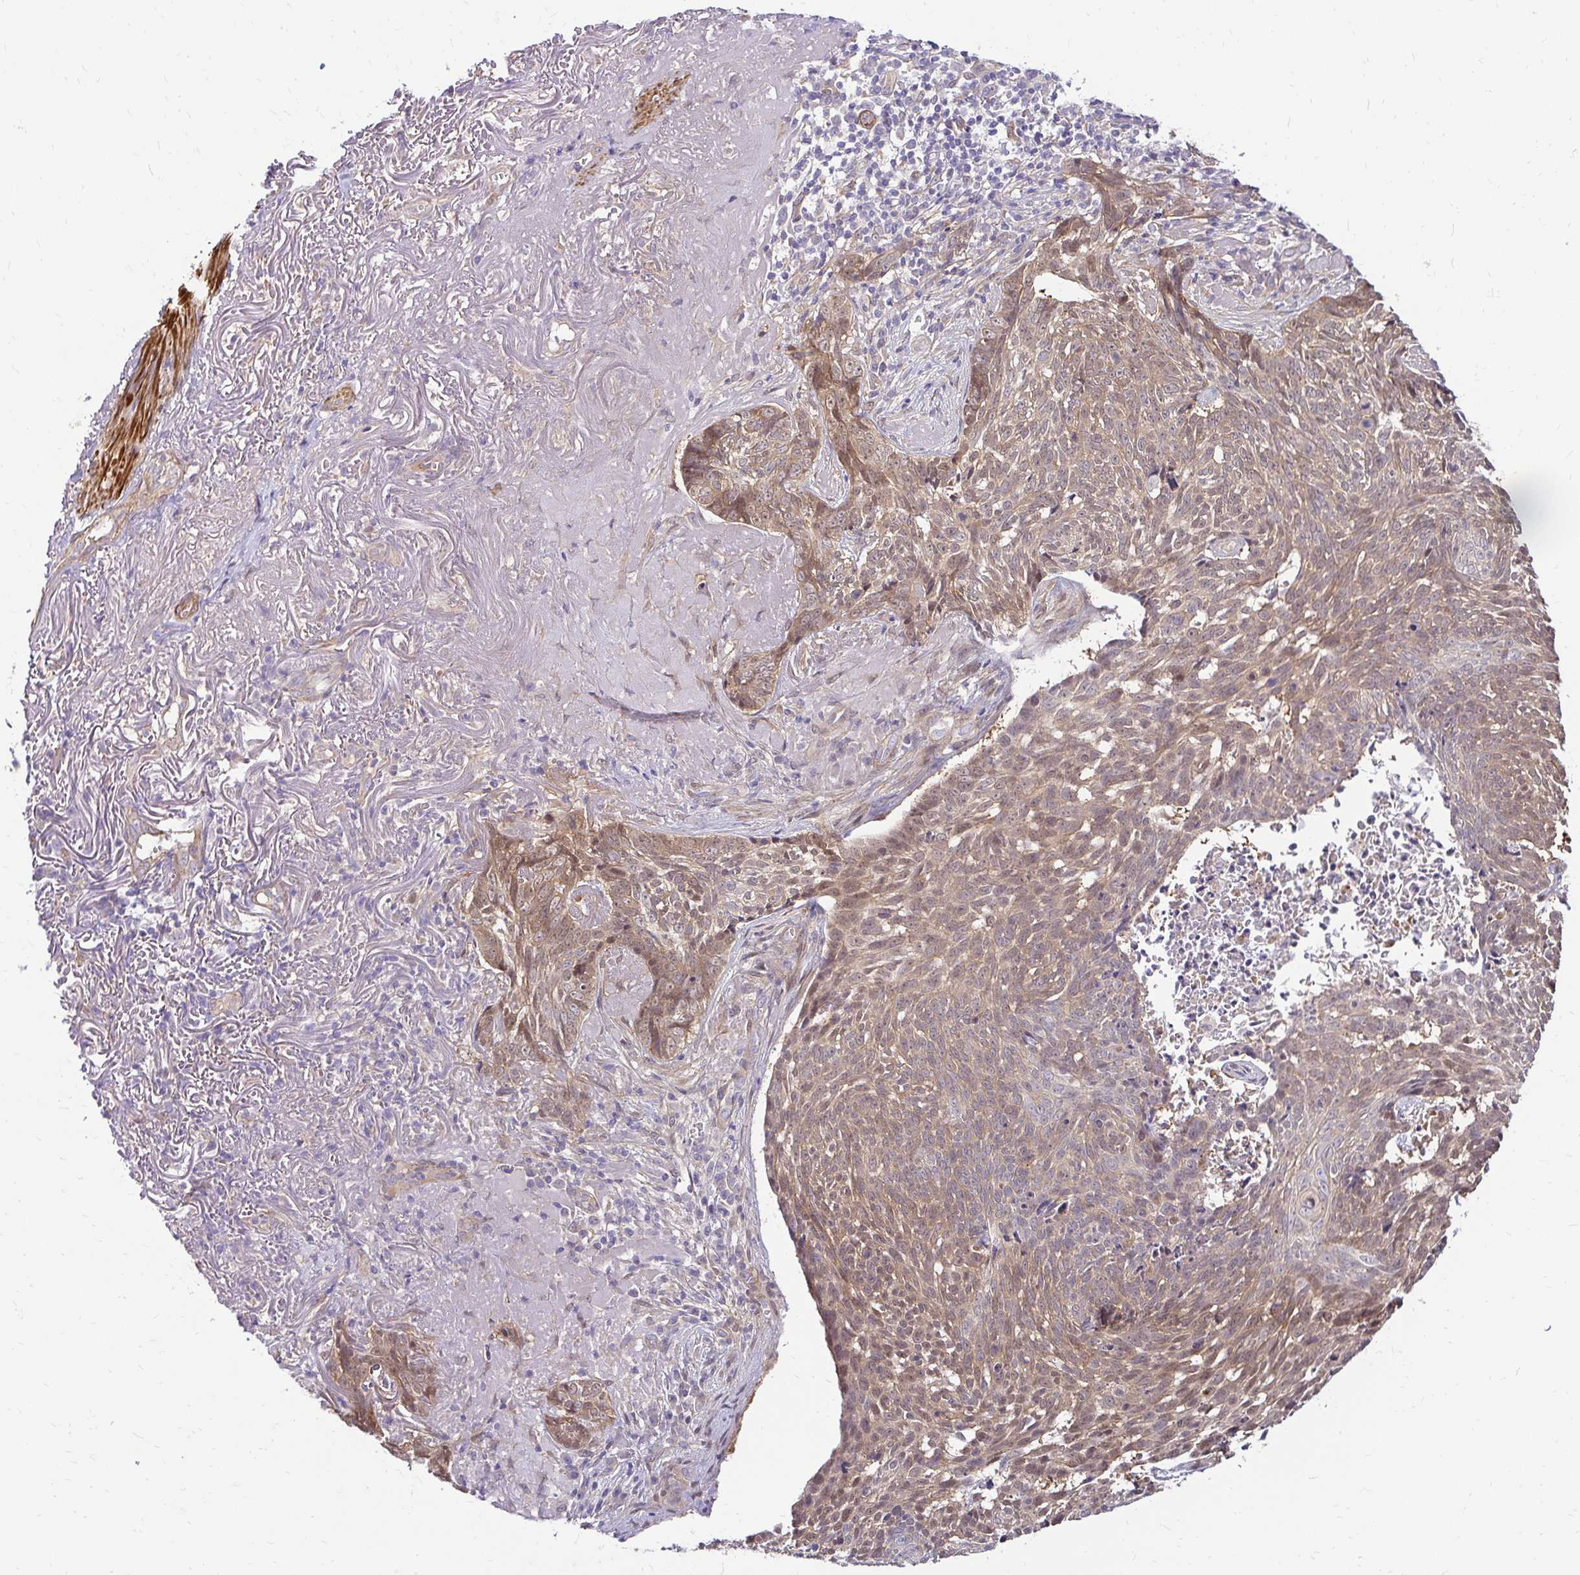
{"staining": {"intensity": "moderate", "quantity": ">75%", "location": "cytoplasmic/membranous"}, "tissue": "skin cancer", "cell_type": "Tumor cells", "image_type": "cancer", "snomed": [{"axis": "morphology", "description": "Basal cell carcinoma"}, {"axis": "topography", "description": "Skin"}, {"axis": "topography", "description": "Skin of face"}], "caption": "Moderate cytoplasmic/membranous positivity for a protein is present in about >75% of tumor cells of skin cancer using IHC.", "gene": "YAP1", "patient": {"sex": "female", "age": 95}}